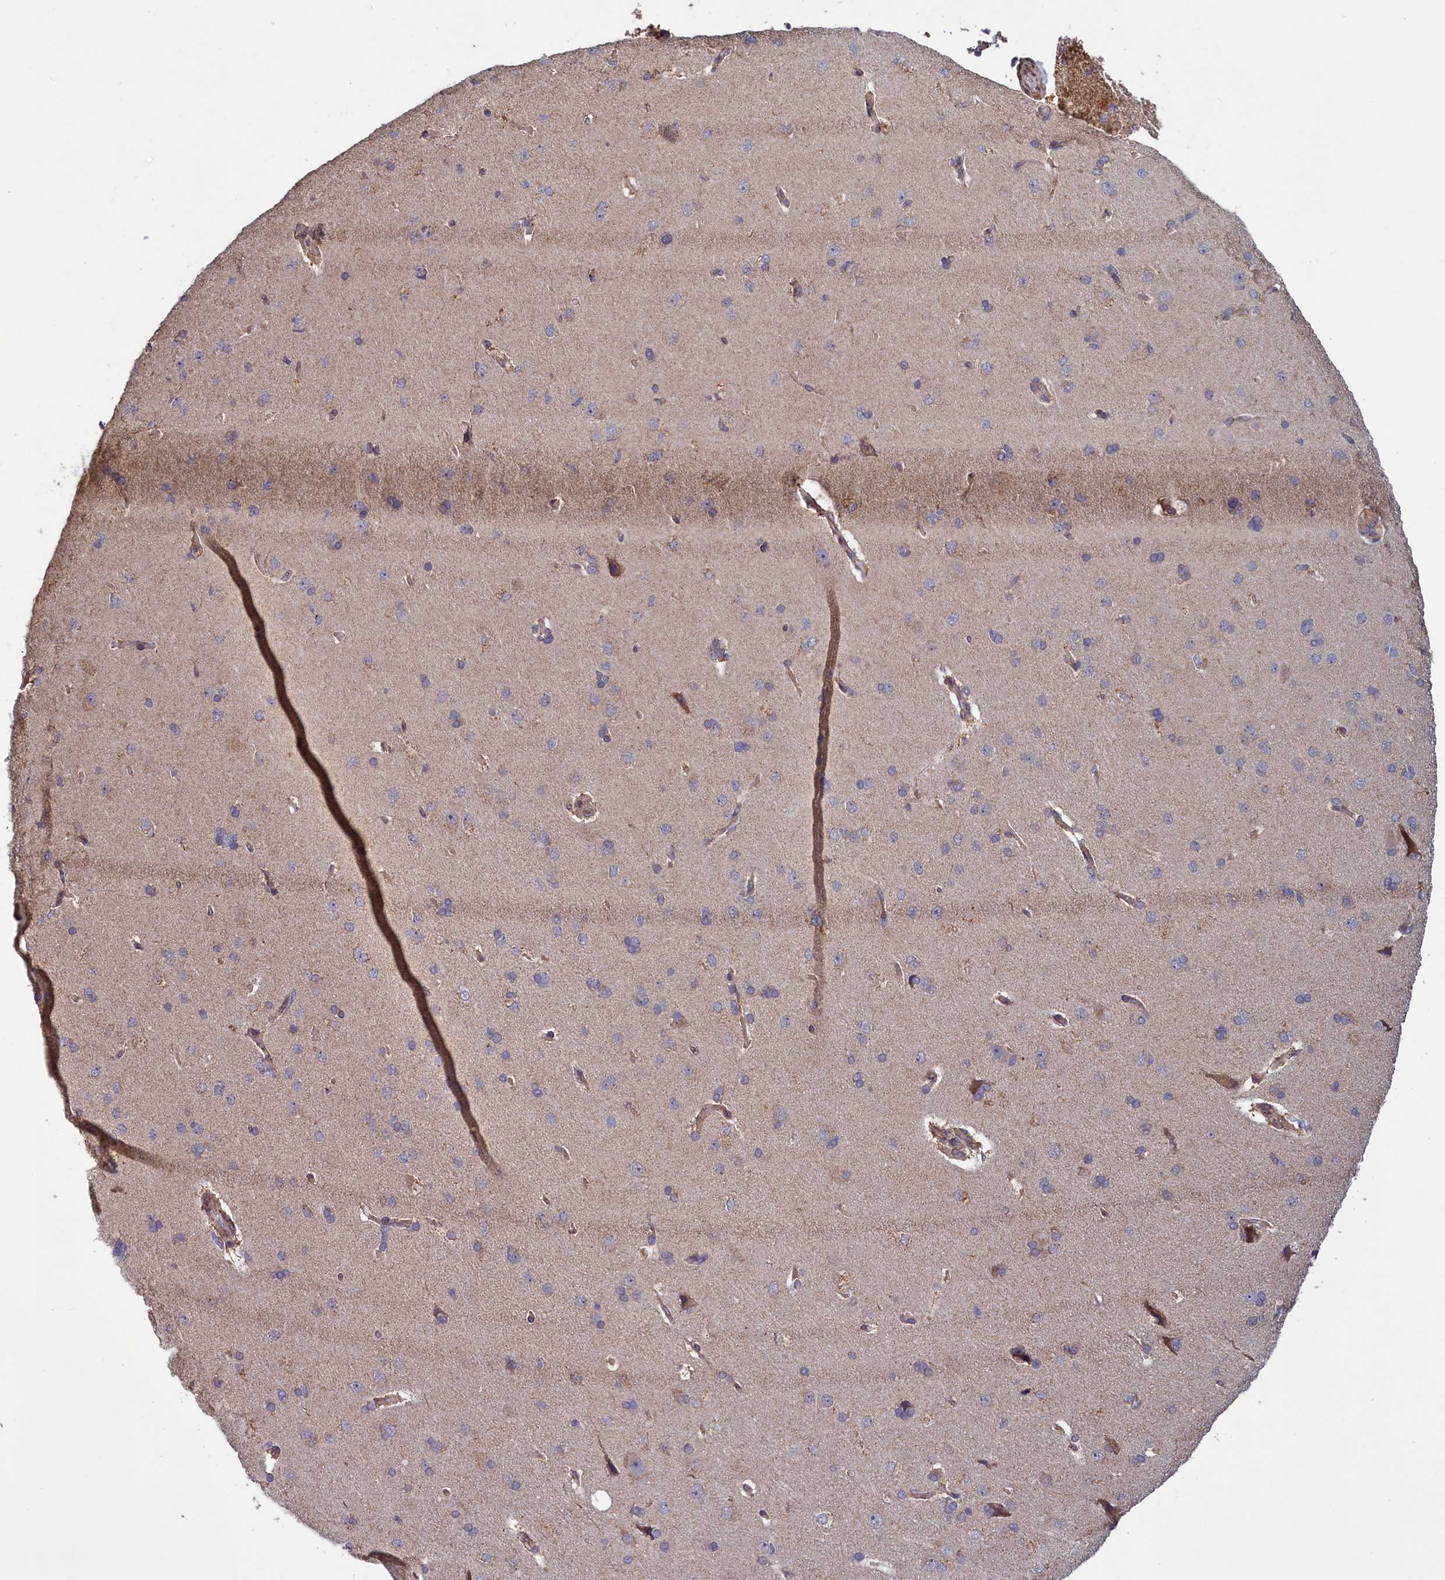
{"staining": {"intensity": "weak", "quantity": ">75%", "location": "cytoplasmic/membranous"}, "tissue": "cerebral cortex", "cell_type": "Endothelial cells", "image_type": "normal", "snomed": [{"axis": "morphology", "description": "Normal tissue, NOS"}, {"axis": "topography", "description": "Cerebral cortex"}], "caption": "High-power microscopy captured an IHC micrograph of benign cerebral cortex, revealing weak cytoplasmic/membranous staining in about >75% of endothelial cells.", "gene": "ACAD8", "patient": {"sex": "male", "age": 62}}